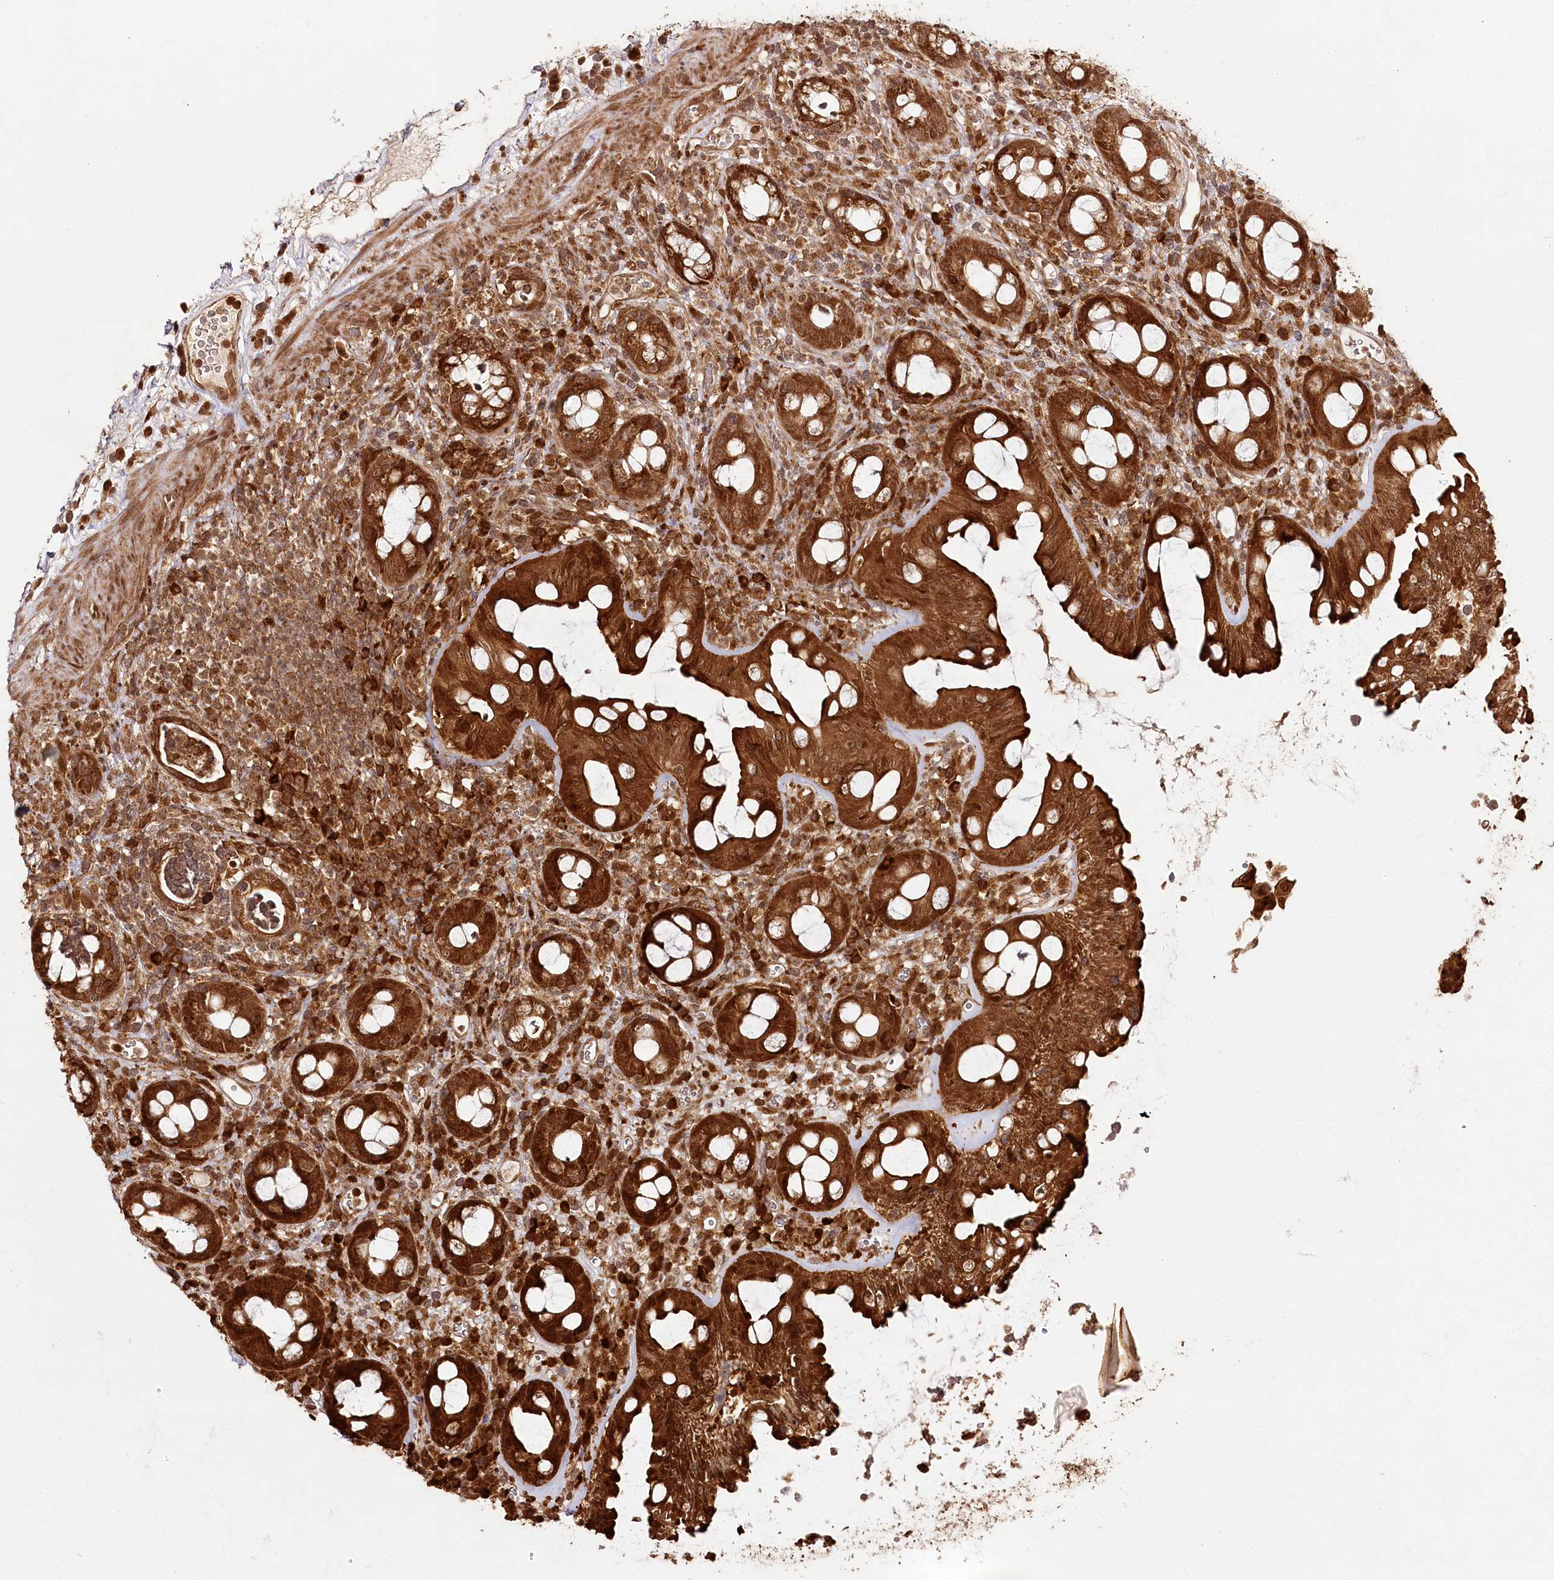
{"staining": {"intensity": "strong", "quantity": ">75%", "location": "cytoplasmic/membranous,nuclear"}, "tissue": "rectum", "cell_type": "Glandular cells", "image_type": "normal", "snomed": [{"axis": "morphology", "description": "Normal tissue, NOS"}, {"axis": "topography", "description": "Rectum"}], "caption": "The image exhibits immunohistochemical staining of unremarkable rectum. There is strong cytoplasmic/membranous,nuclear positivity is seen in about >75% of glandular cells. Using DAB (brown) and hematoxylin (blue) stains, captured at high magnification using brightfield microscopy.", "gene": "ULK2", "patient": {"sex": "female", "age": 57}}